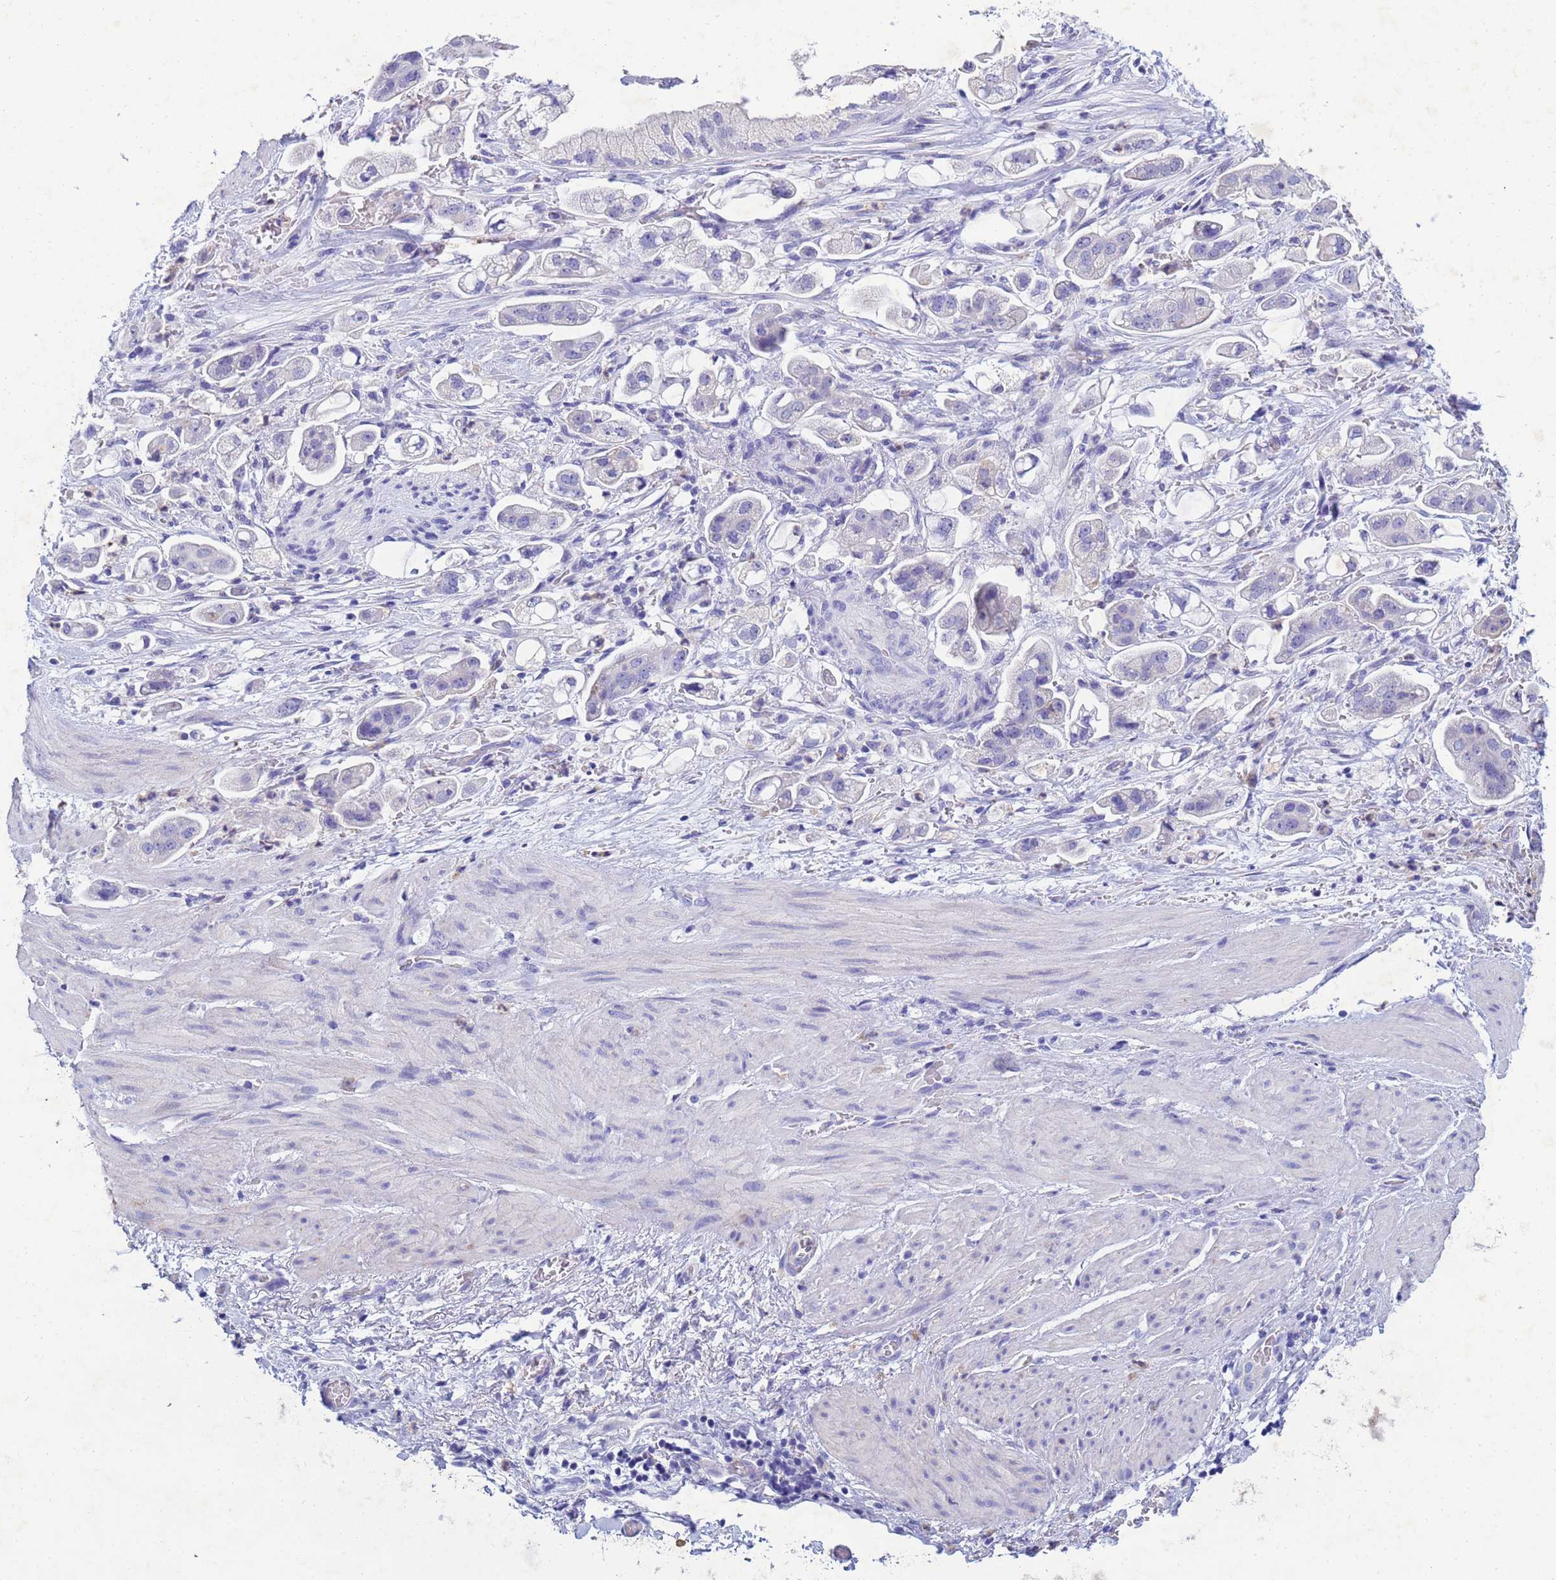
{"staining": {"intensity": "negative", "quantity": "none", "location": "none"}, "tissue": "stomach cancer", "cell_type": "Tumor cells", "image_type": "cancer", "snomed": [{"axis": "morphology", "description": "Adenocarcinoma, NOS"}, {"axis": "topography", "description": "Stomach"}], "caption": "DAB (3,3'-diaminobenzidine) immunohistochemical staining of human adenocarcinoma (stomach) exhibits no significant staining in tumor cells.", "gene": "CSTB", "patient": {"sex": "male", "age": 62}}